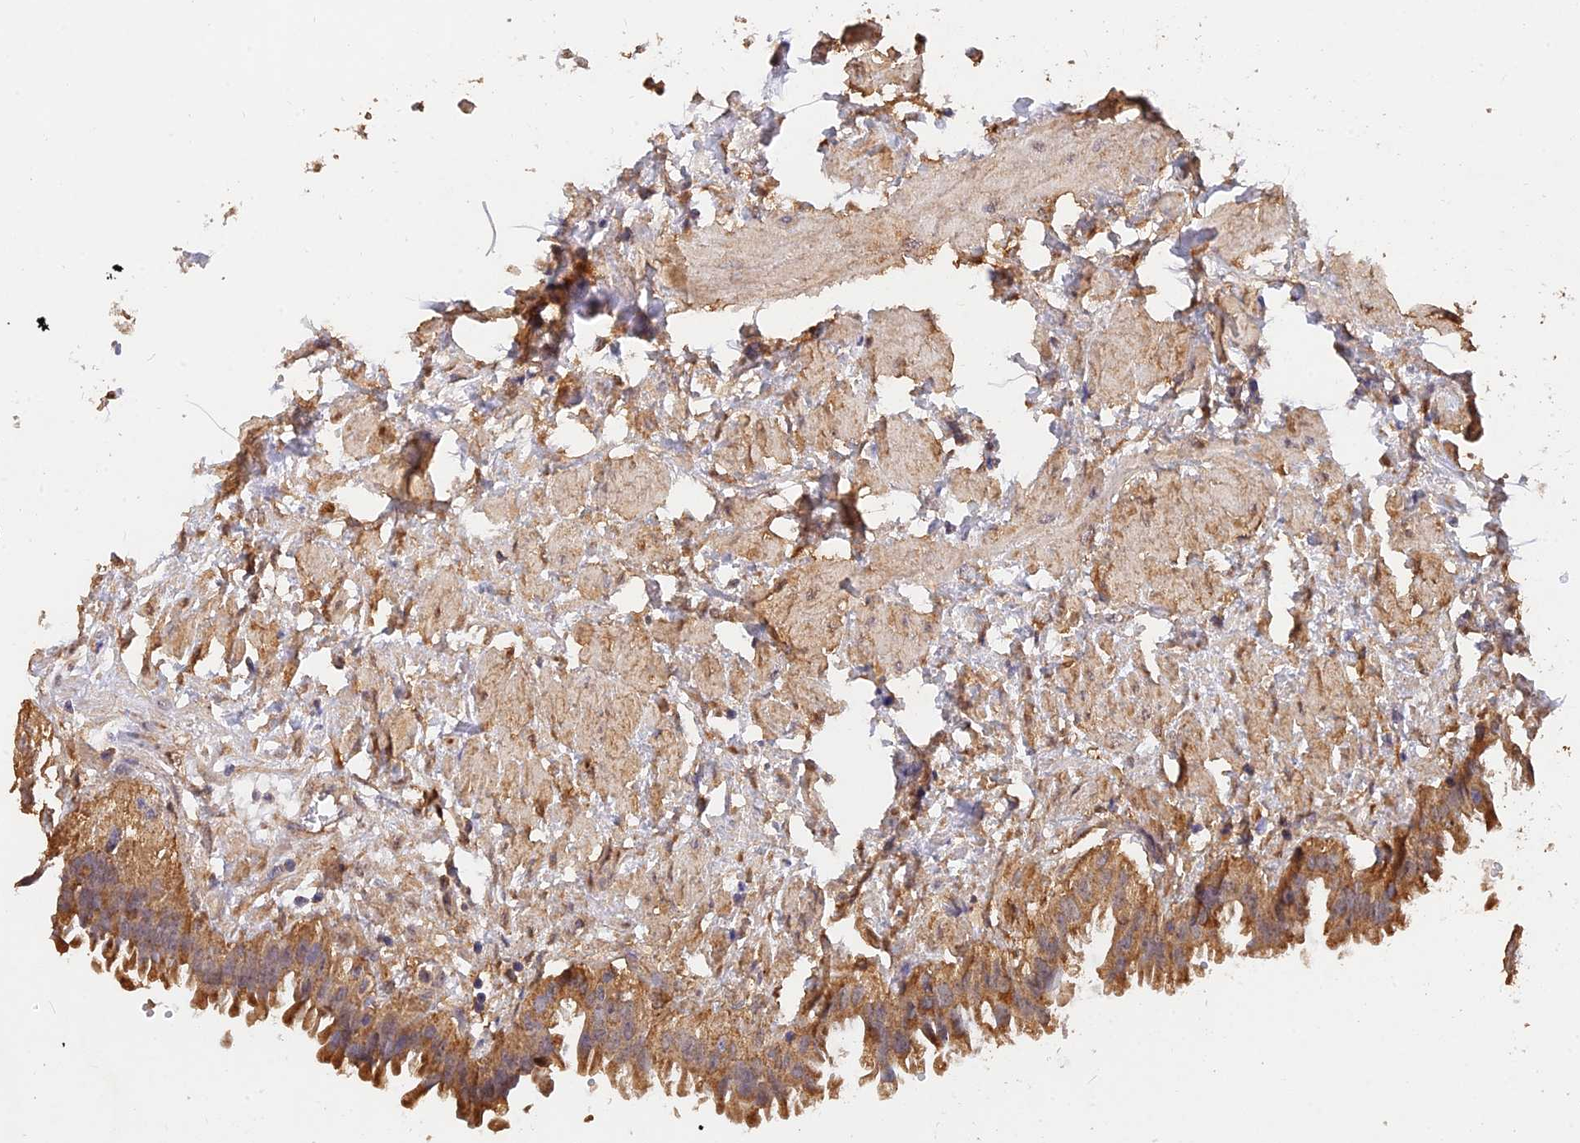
{"staining": {"intensity": "moderate", "quantity": ">75%", "location": "cytoplasmic/membranous"}, "tissue": "fallopian tube", "cell_type": "Glandular cells", "image_type": "normal", "snomed": [{"axis": "morphology", "description": "Normal tissue, NOS"}, {"axis": "topography", "description": "Fallopian tube"}, {"axis": "topography", "description": "Placenta"}], "caption": "Immunohistochemical staining of unremarkable human fallopian tube shows >75% levels of moderate cytoplasmic/membranous protein expression in approximately >75% of glandular cells. The staining is performed using DAB (3,3'-diaminobenzidine) brown chromogen to label protein expression. The nuclei are counter-stained blue using hematoxylin.", "gene": "SLC38A11", "patient": {"sex": "female", "age": 34}}